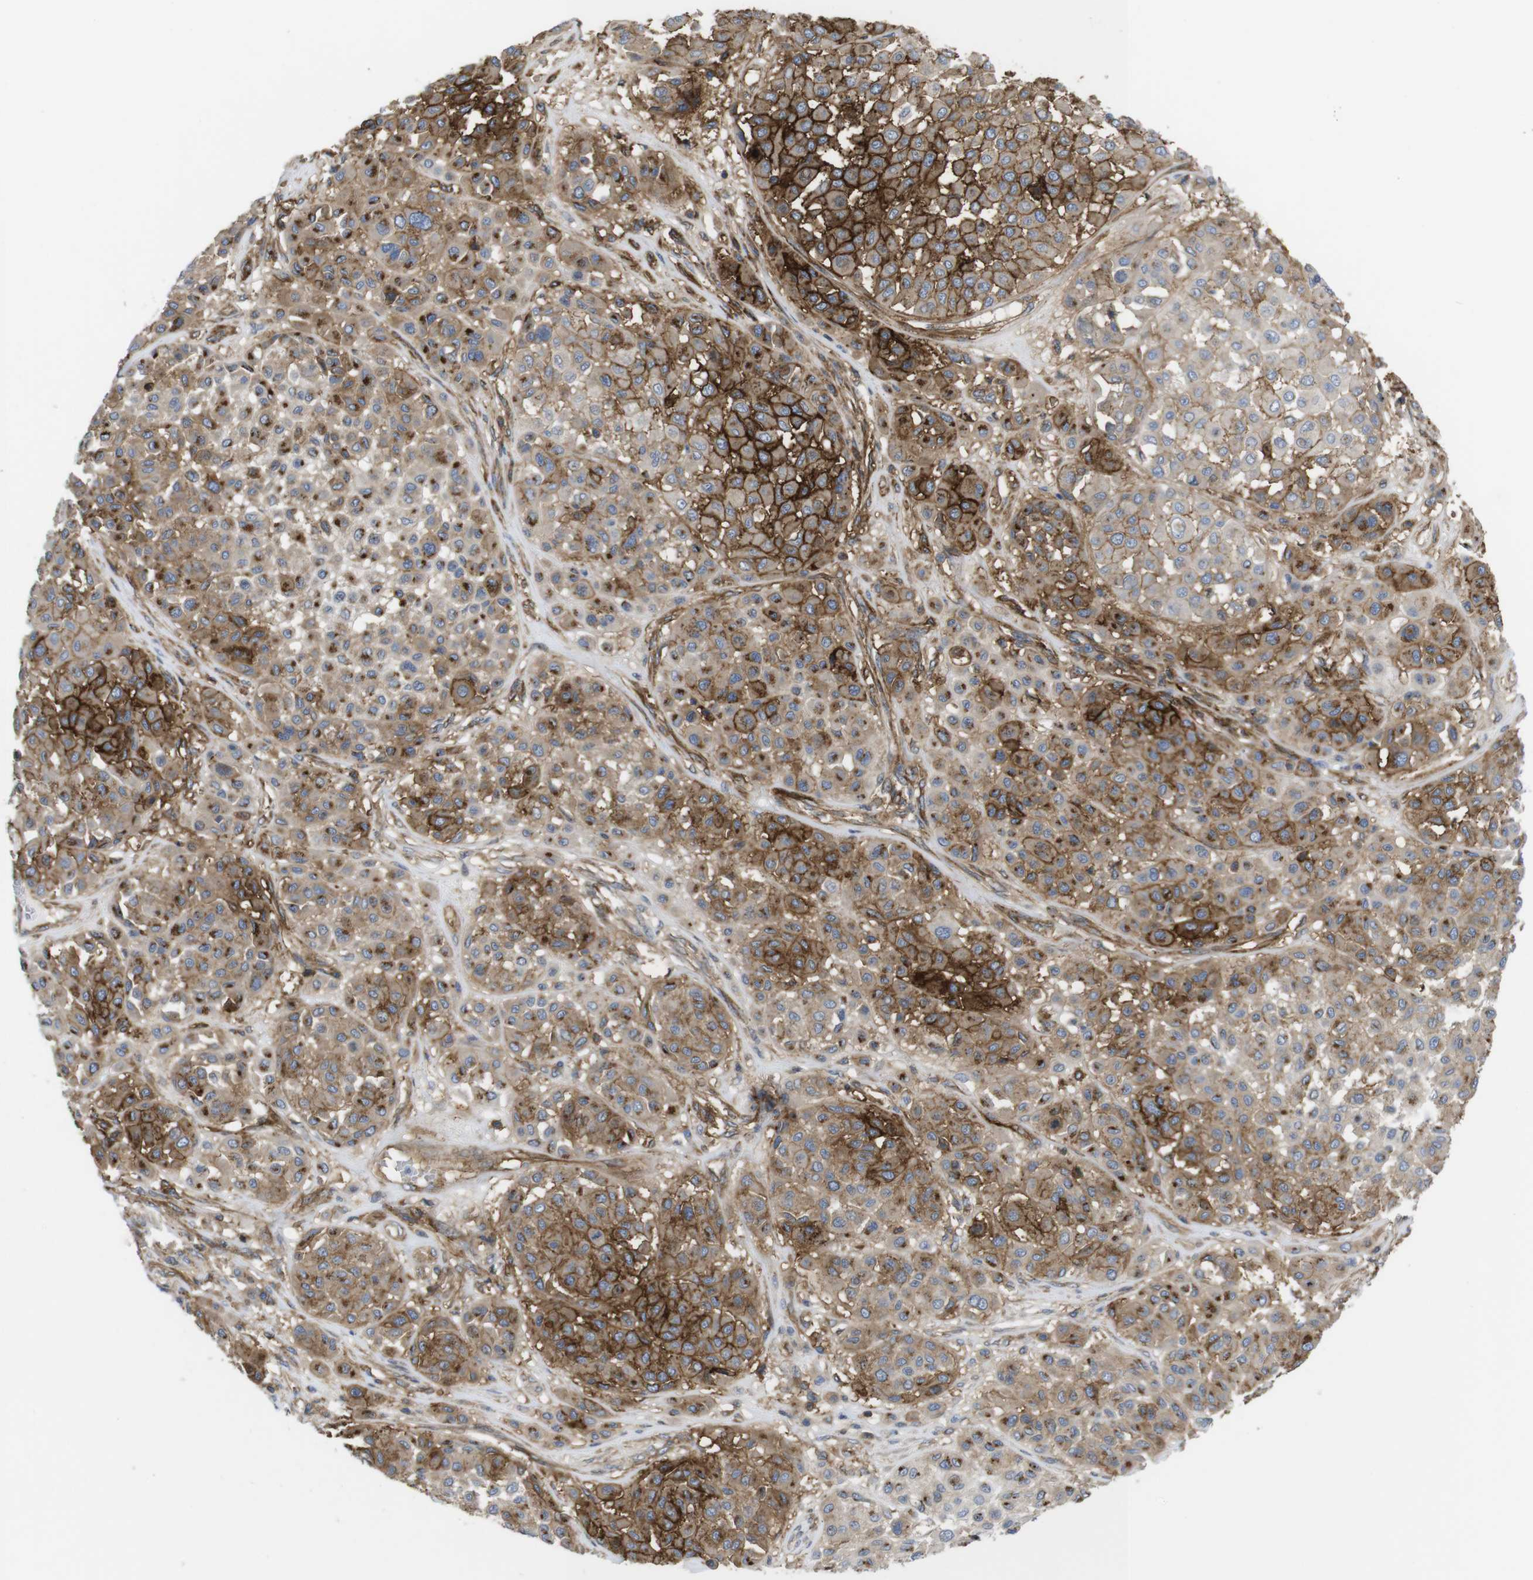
{"staining": {"intensity": "moderate", "quantity": ">75%", "location": "cytoplasmic/membranous"}, "tissue": "melanoma", "cell_type": "Tumor cells", "image_type": "cancer", "snomed": [{"axis": "morphology", "description": "Malignant melanoma, Metastatic site"}, {"axis": "topography", "description": "Soft tissue"}], "caption": "Melanoma stained with DAB (3,3'-diaminobenzidine) immunohistochemistry shows medium levels of moderate cytoplasmic/membranous staining in about >75% of tumor cells. (IHC, brightfield microscopy, high magnification).", "gene": "CCR6", "patient": {"sex": "male", "age": 41}}